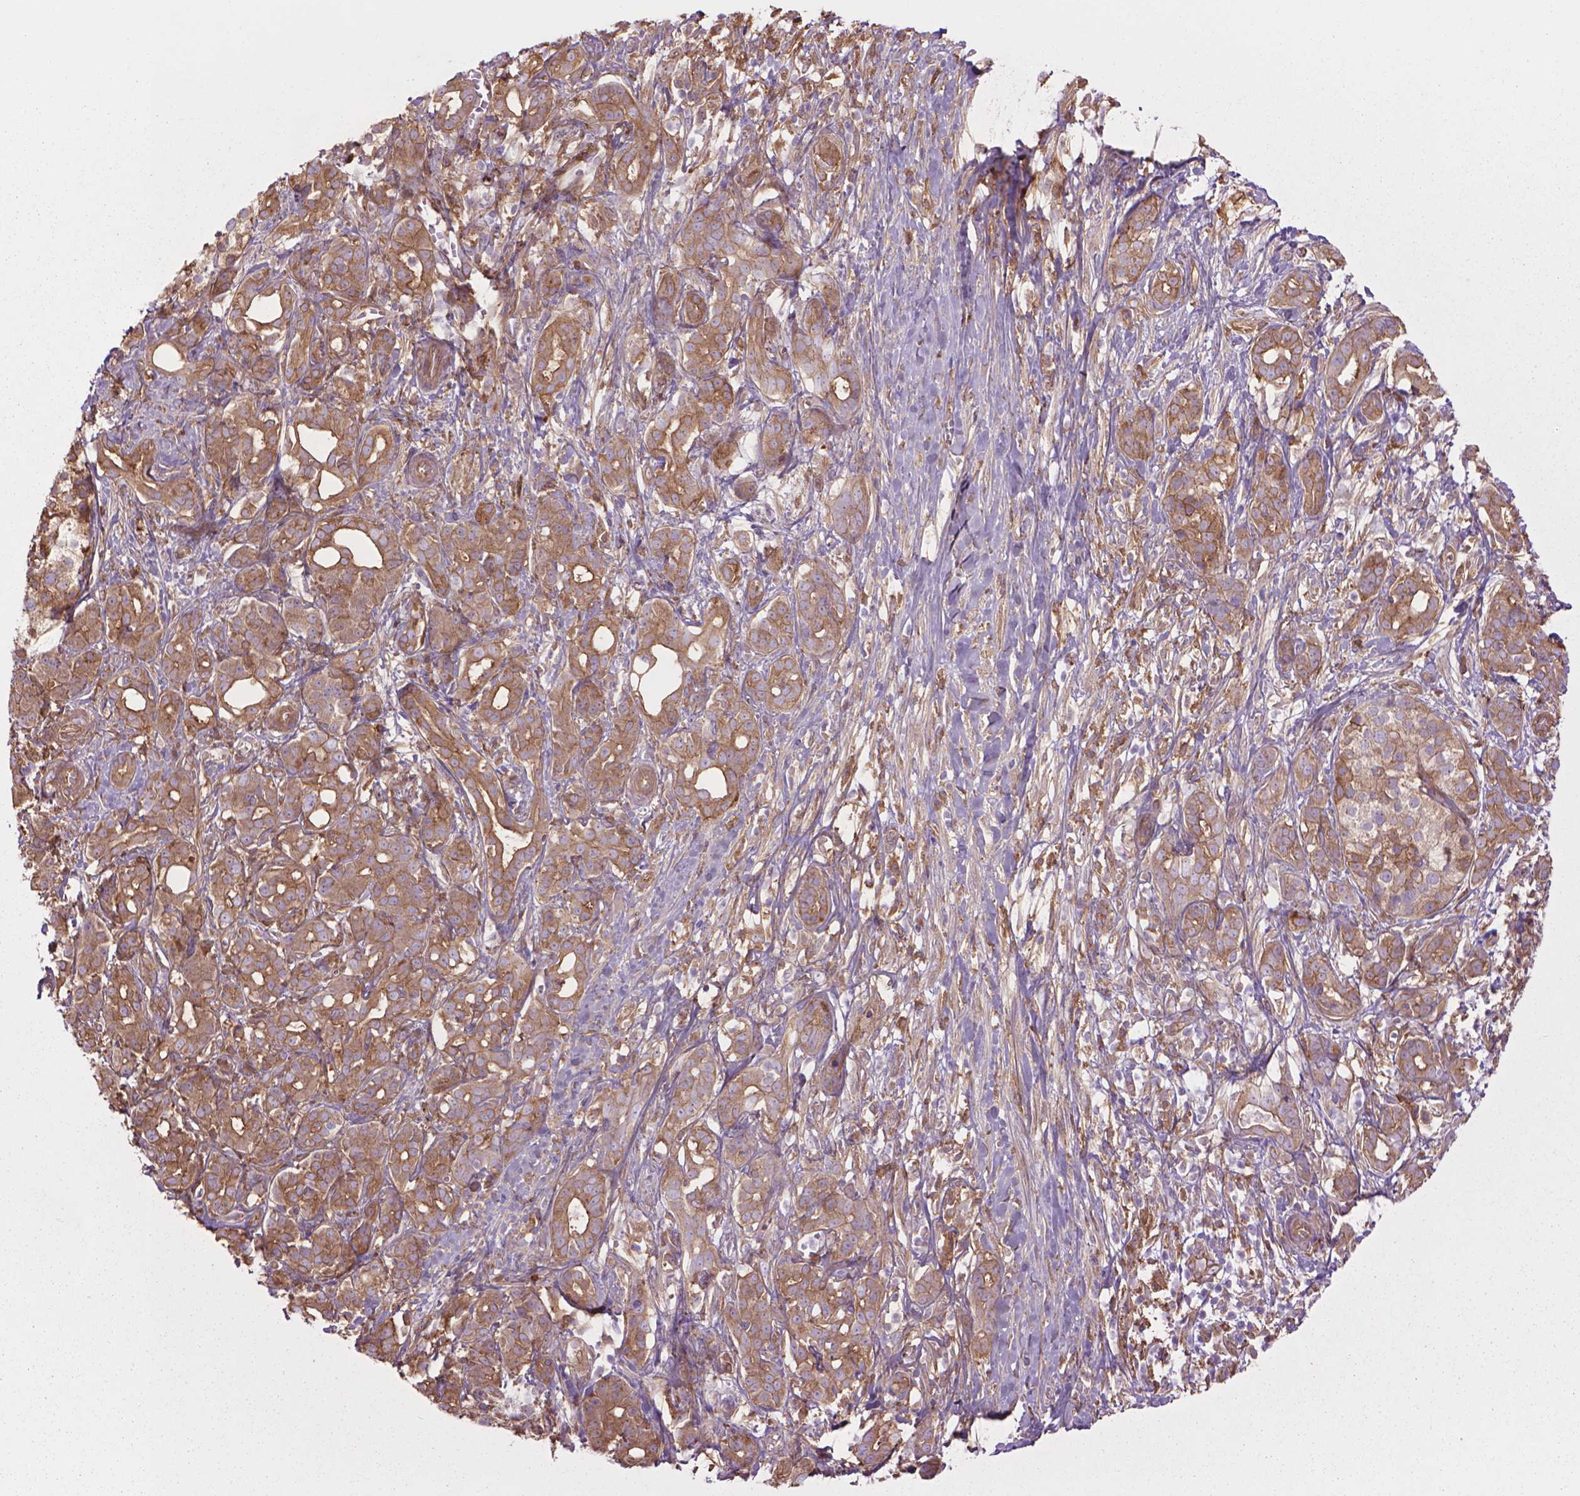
{"staining": {"intensity": "moderate", "quantity": ">75%", "location": "cytoplasmic/membranous"}, "tissue": "pancreatic cancer", "cell_type": "Tumor cells", "image_type": "cancer", "snomed": [{"axis": "morphology", "description": "Adenocarcinoma, NOS"}, {"axis": "topography", "description": "Pancreas"}], "caption": "Pancreatic cancer (adenocarcinoma) was stained to show a protein in brown. There is medium levels of moderate cytoplasmic/membranous staining in about >75% of tumor cells.", "gene": "CORO1B", "patient": {"sex": "male", "age": 61}}